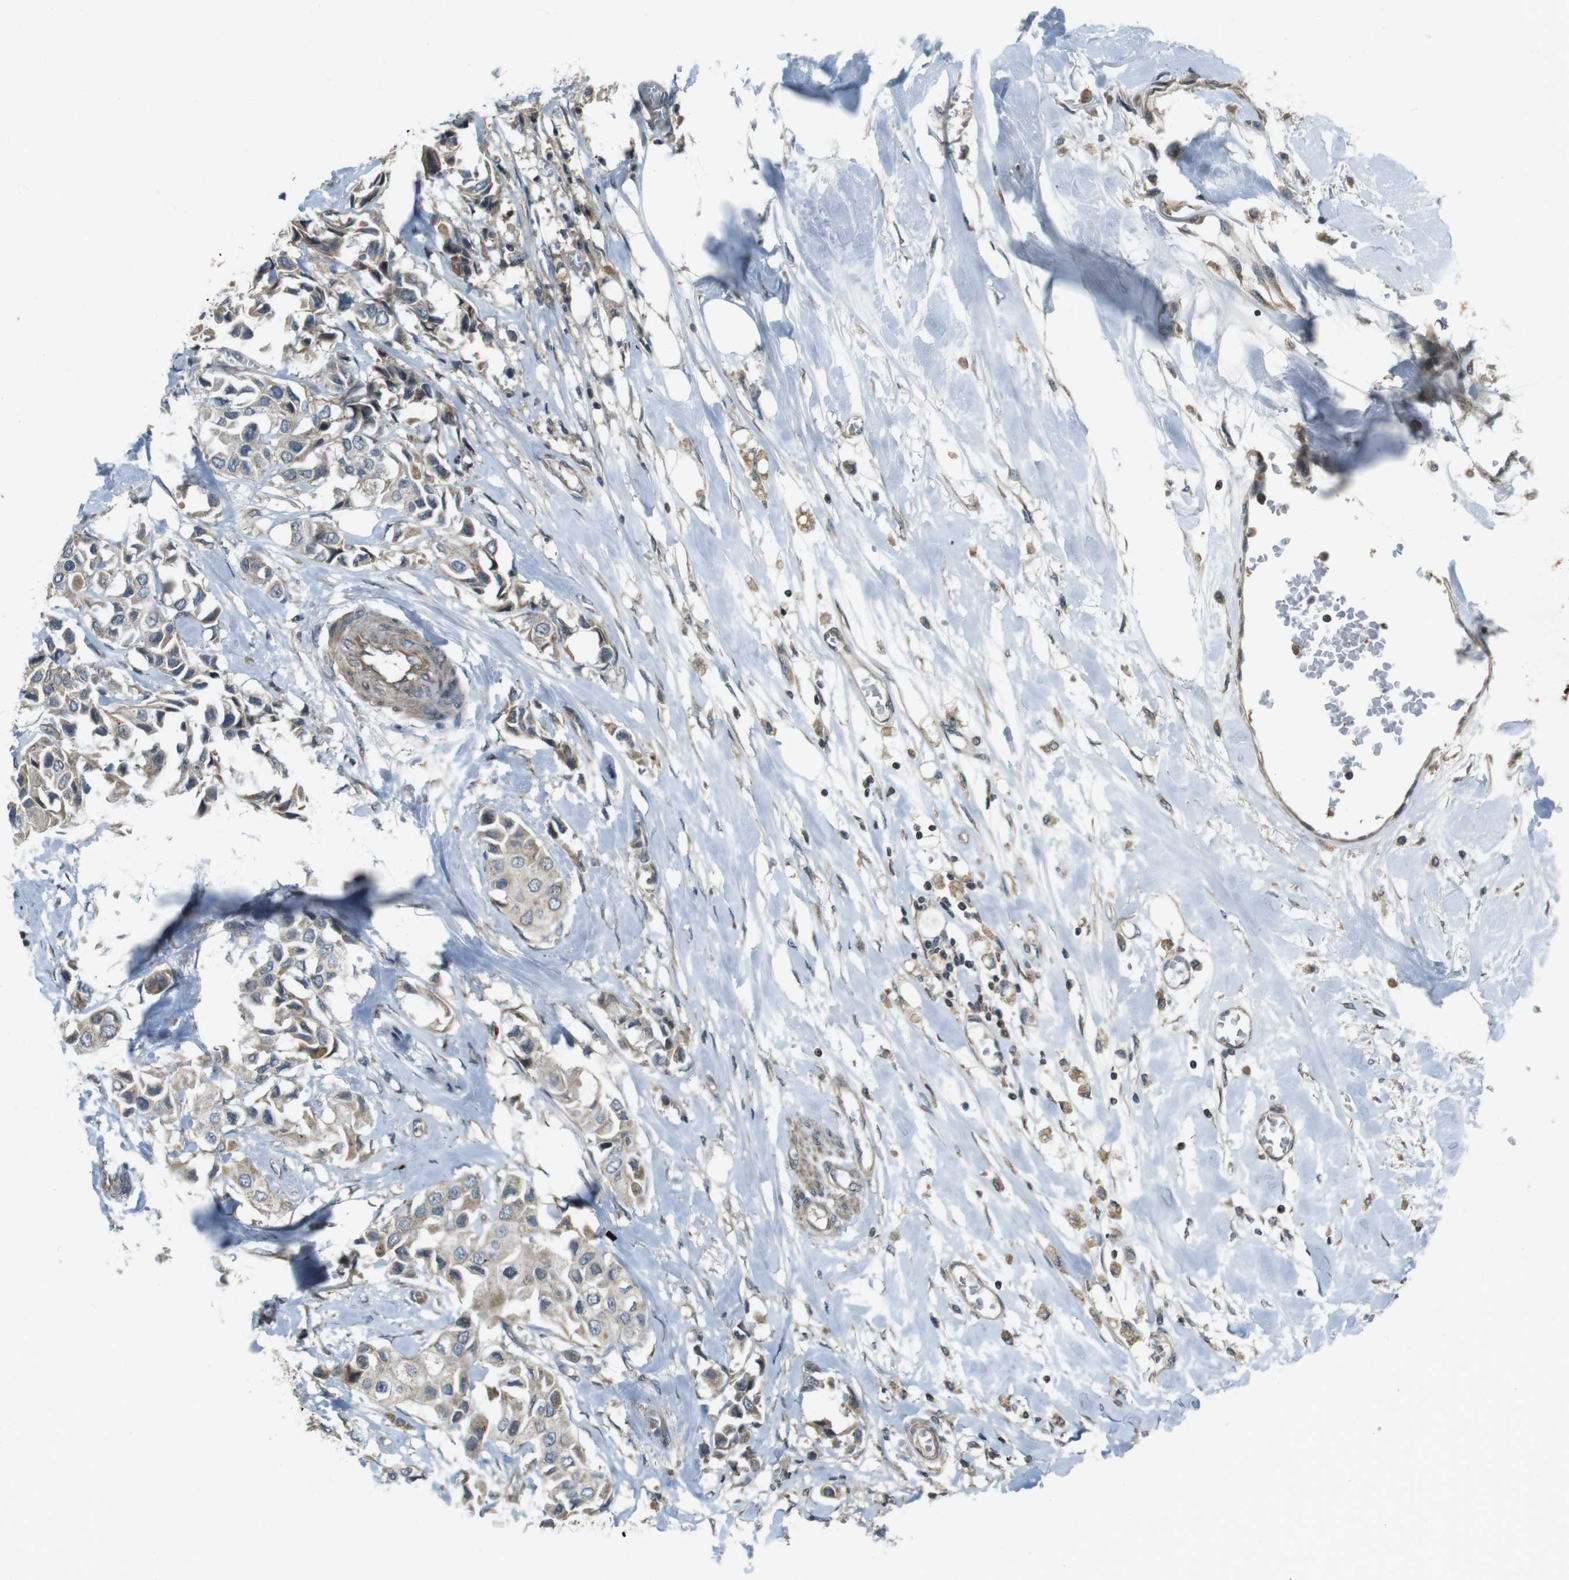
{"staining": {"intensity": "weak", "quantity": ">75%", "location": "cytoplasmic/membranous"}, "tissue": "breast cancer", "cell_type": "Tumor cells", "image_type": "cancer", "snomed": [{"axis": "morphology", "description": "Duct carcinoma"}, {"axis": "topography", "description": "Breast"}], "caption": "Breast cancer (infiltrating ductal carcinoma) stained for a protein (brown) demonstrates weak cytoplasmic/membranous positive expression in about >75% of tumor cells.", "gene": "ZYX", "patient": {"sex": "female", "age": 80}}